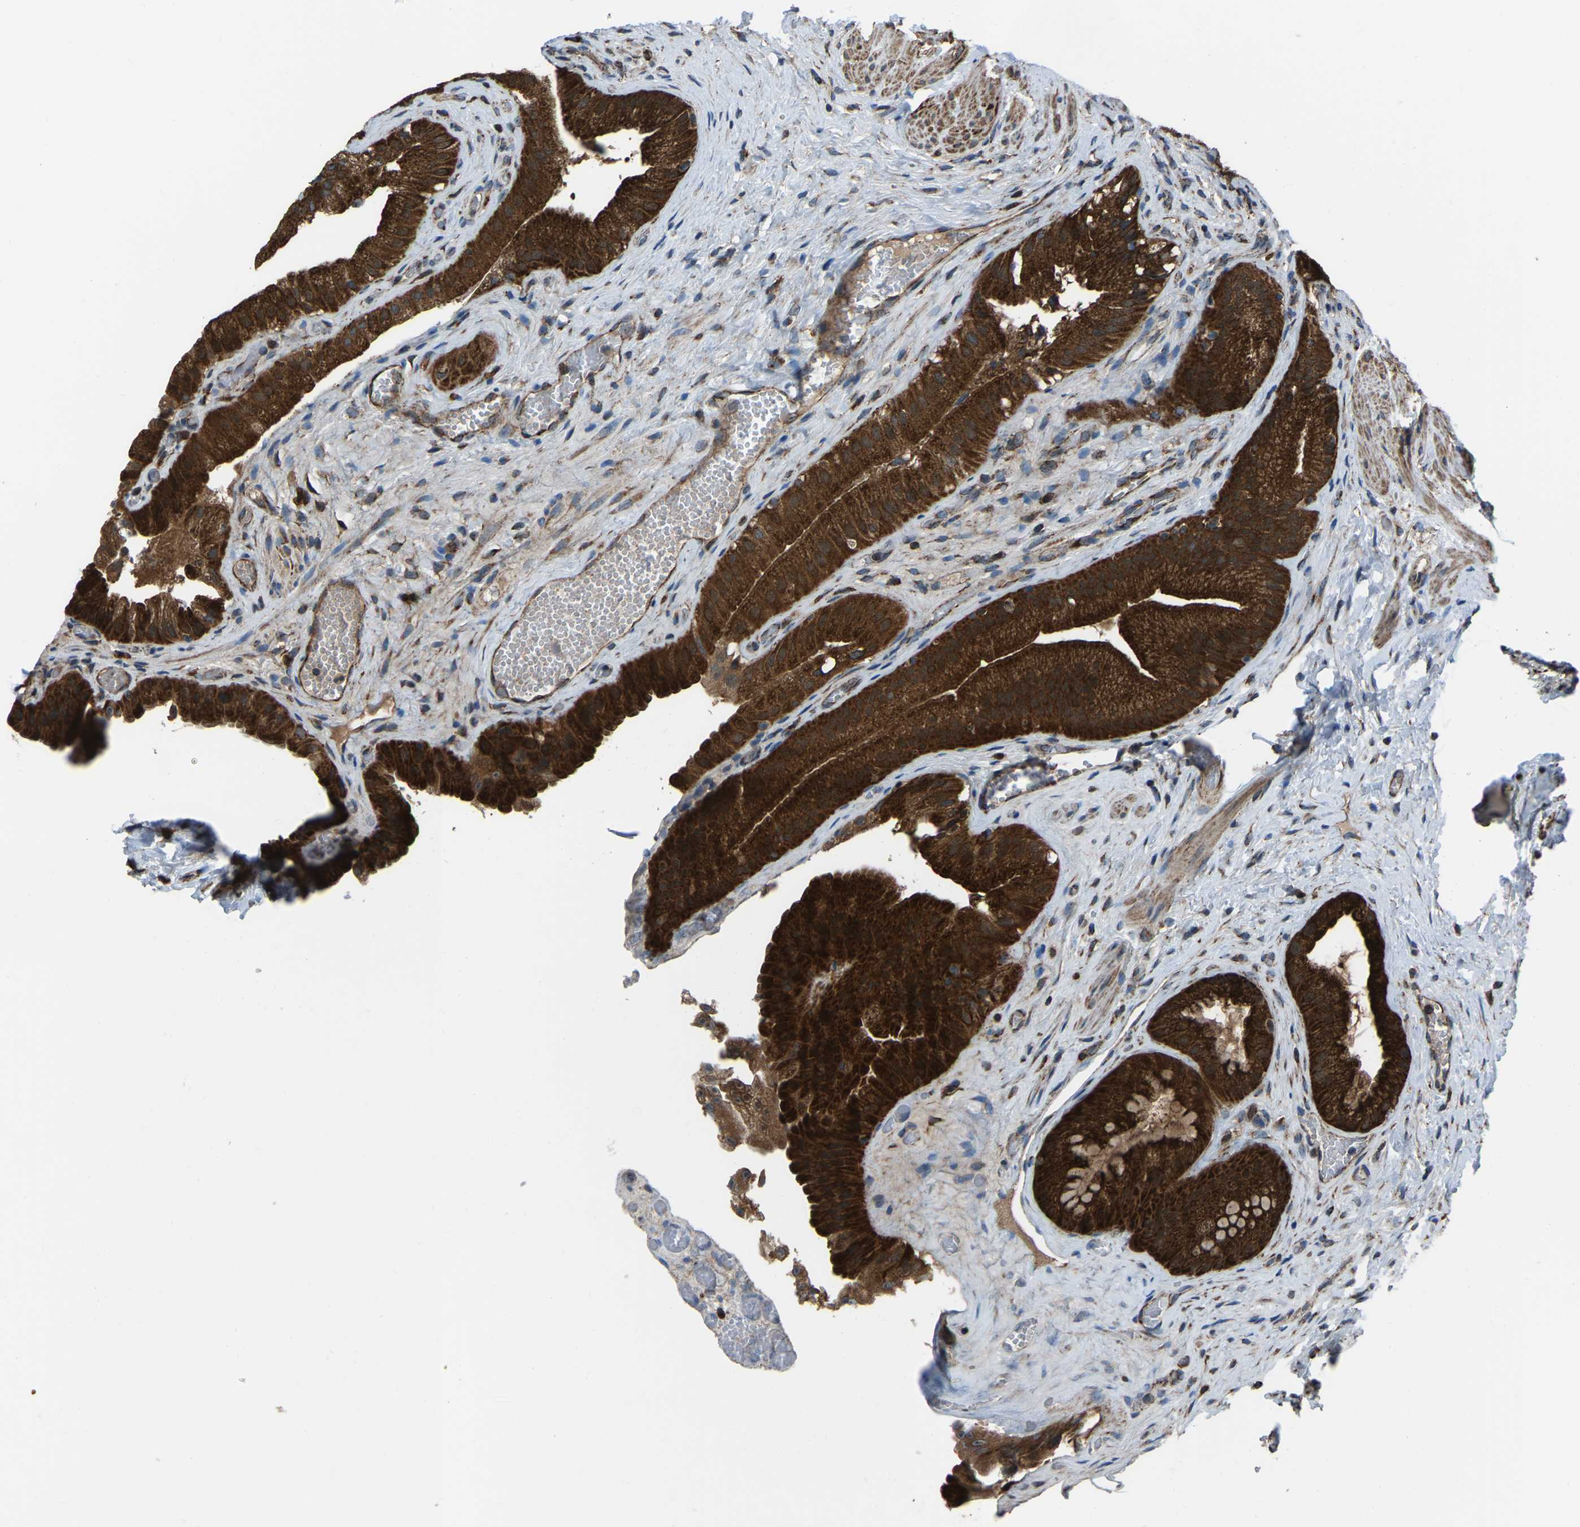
{"staining": {"intensity": "strong", "quantity": ">75%", "location": "cytoplasmic/membranous"}, "tissue": "gallbladder", "cell_type": "Glandular cells", "image_type": "normal", "snomed": [{"axis": "morphology", "description": "Normal tissue, NOS"}, {"axis": "topography", "description": "Gallbladder"}], "caption": "Immunohistochemistry (IHC) image of unremarkable gallbladder: human gallbladder stained using IHC shows high levels of strong protein expression localized specifically in the cytoplasmic/membranous of glandular cells, appearing as a cytoplasmic/membranous brown color.", "gene": "AKR1A1", "patient": {"sex": "male", "age": 49}}